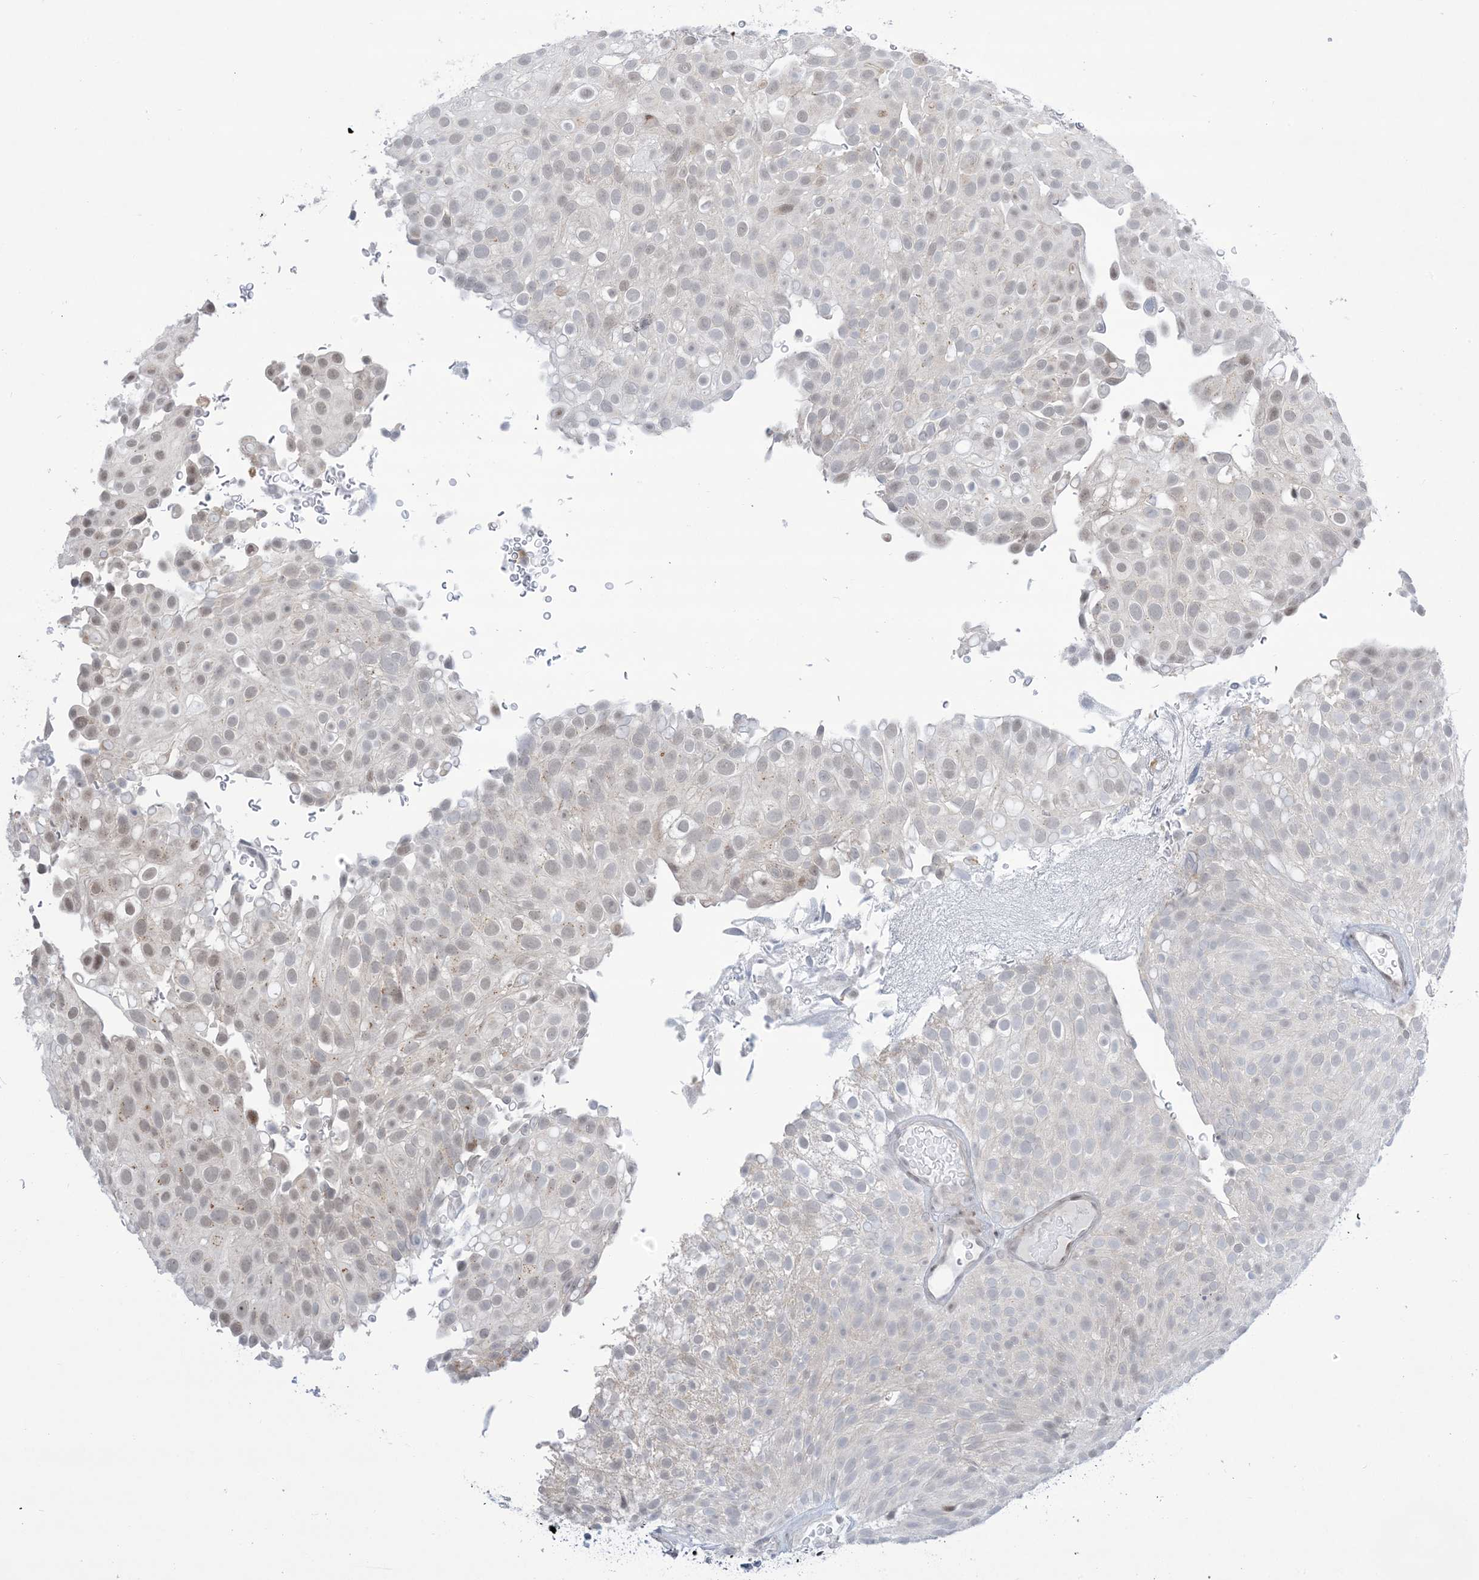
{"staining": {"intensity": "negative", "quantity": "none", "location": "none"}, "tissue": "urothelial cancer", "cell_type": "Tumor cells", "image_type": "cancer", "snomed": [{"axis": "morphology", "description": "Urothelial carcinoma, Low grade"}, {"axis": "topography", "description": "Urinary bladder"}], "caption": "High power microscopy photomicrograph of an immunohistochemistry (IHC) micrograph of urothelial cancer, revealing no significant staining in tumor cells.", "gene": "TFPT", "patient": {"sex": "male", "age": 78}}